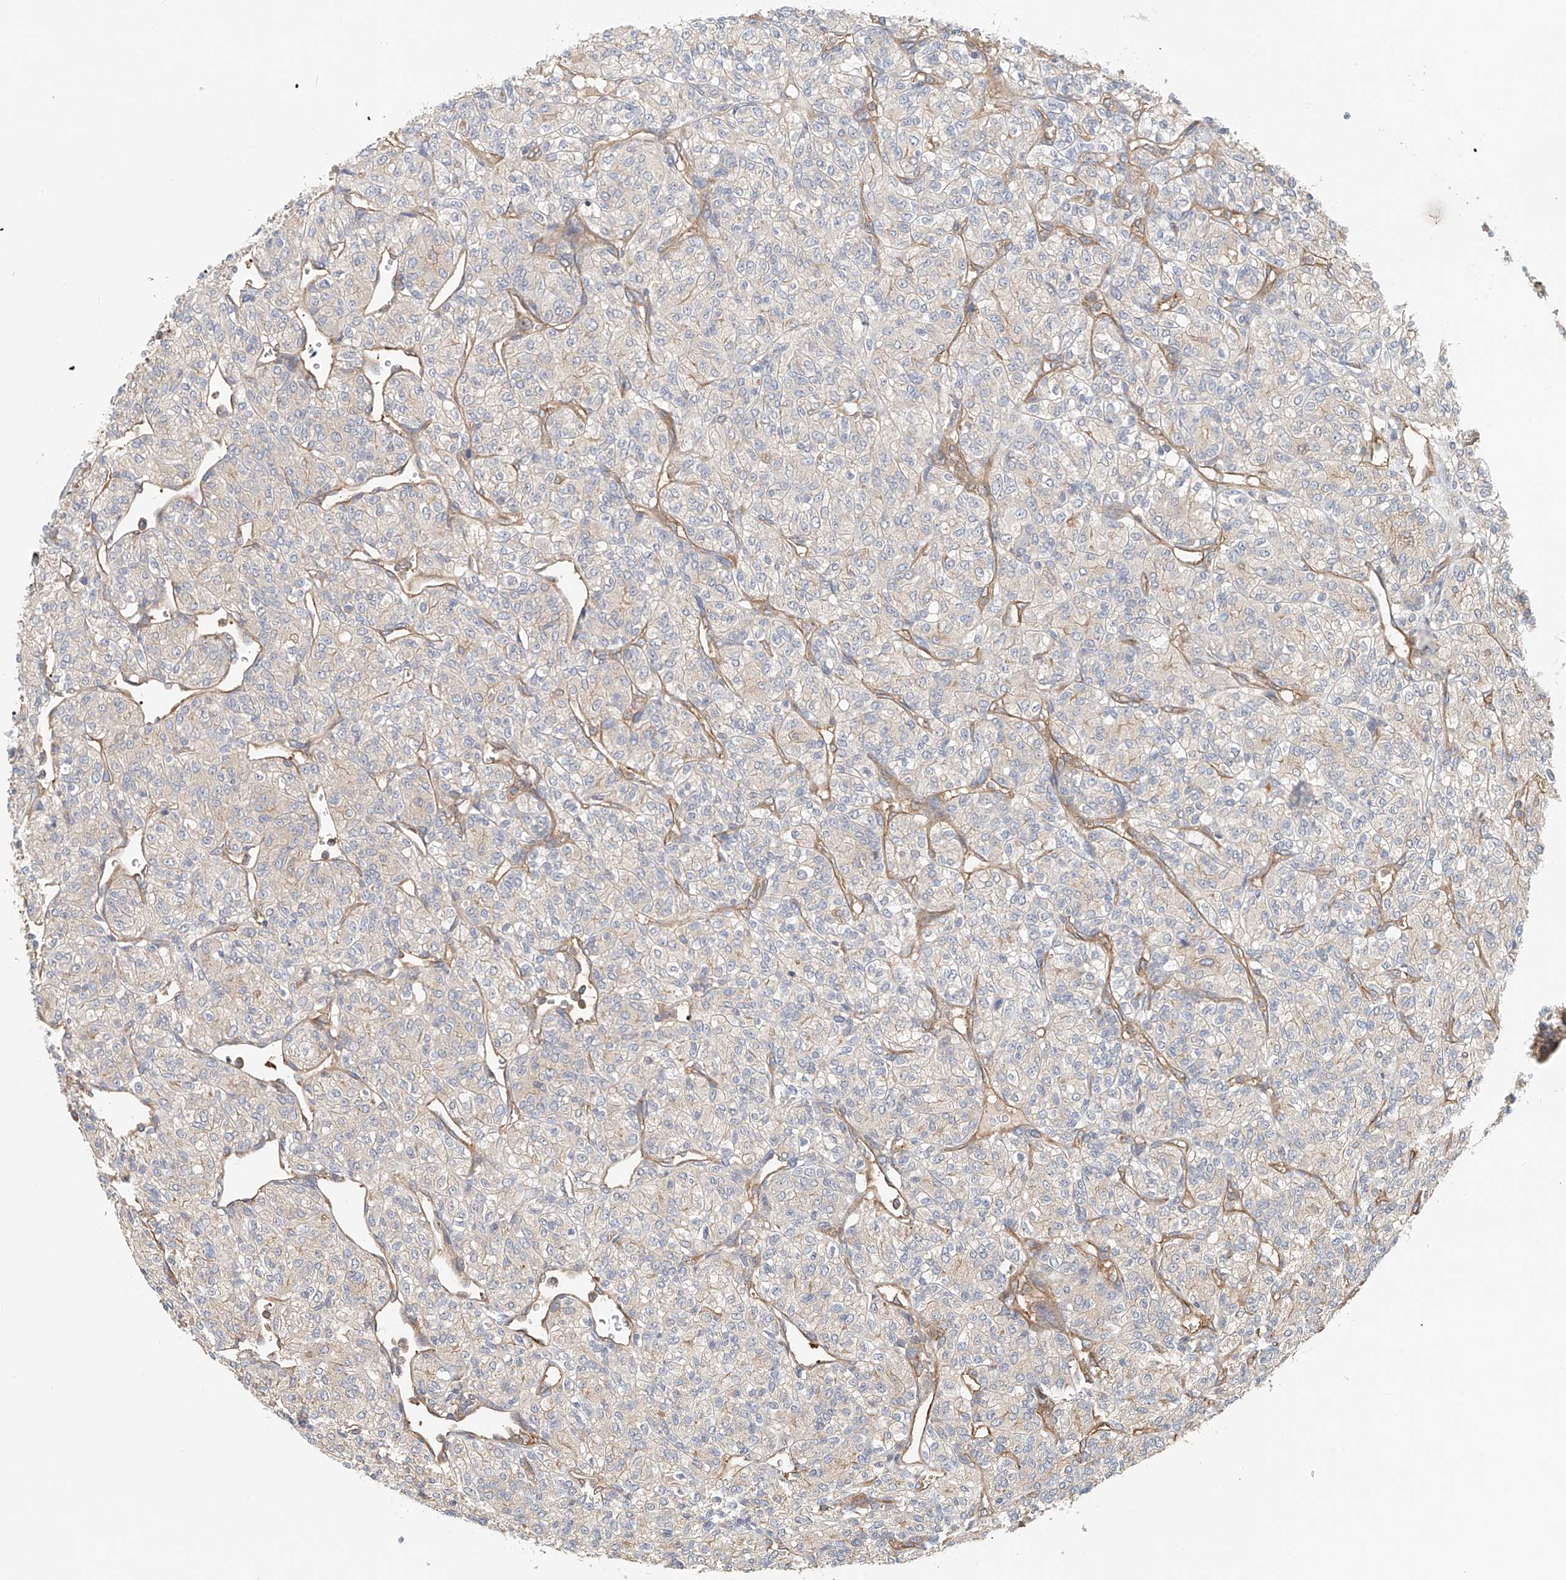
{"staining": {"intensity": "negative", "quantity": "none", "location": "none"}, "tissue": "renal cancer", "cell_type": "Tumor cells", "image_type": "cancer", "snomed": [{"axis": "morphology", "description": "Adenocarcinoma, NOS"}, {"axis": "topography", "description": "Kidney"}], "caption": "This is an immunohistochemistry micrograph of human renal adenocarcinoma. There is no staining in tumor cells.", "gene": "FRYL", "patient": {"sex": "male", "age": 77}}